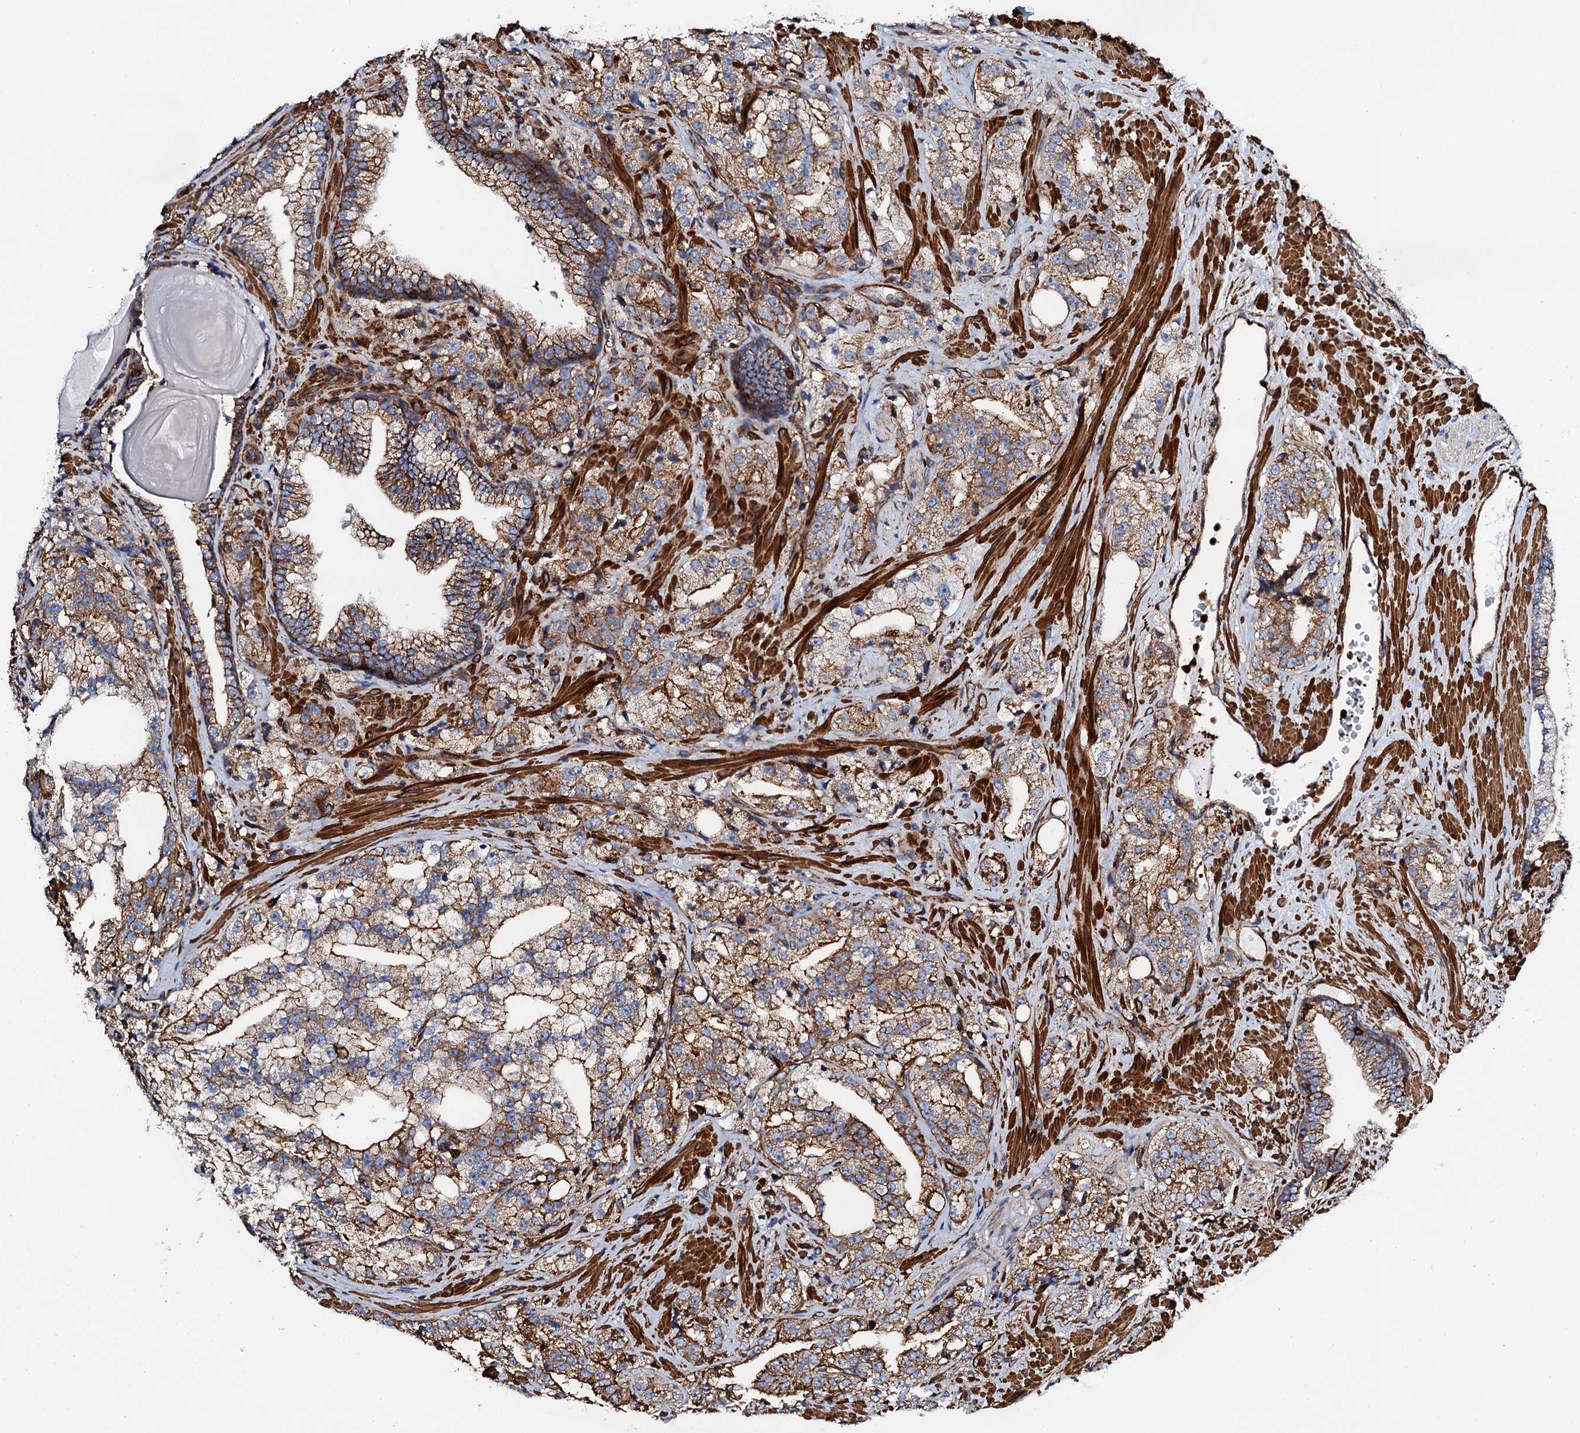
{"staining": {"intensity": "moderate", "quantity": ">75%", "location": "cytoplasmic/membranous"}, "tissue": "prostate cancer", "cell_type": "Tumor cells", "image_type": "cancer", "snomed": [{"axis": "morphology", "description": "Adenocarcinoma, High grade"}, {"axis": "topography", "description": "Prostate"}], "caption": "Adenocarcinoma (high-grade) (prostate) stained for a protein (brown) displays moderate cytoplasmic/membranous positive staining in about >75% of tumor cells.", "gene": "INTS10", "patient": {"sex": "male", "age": 64}}